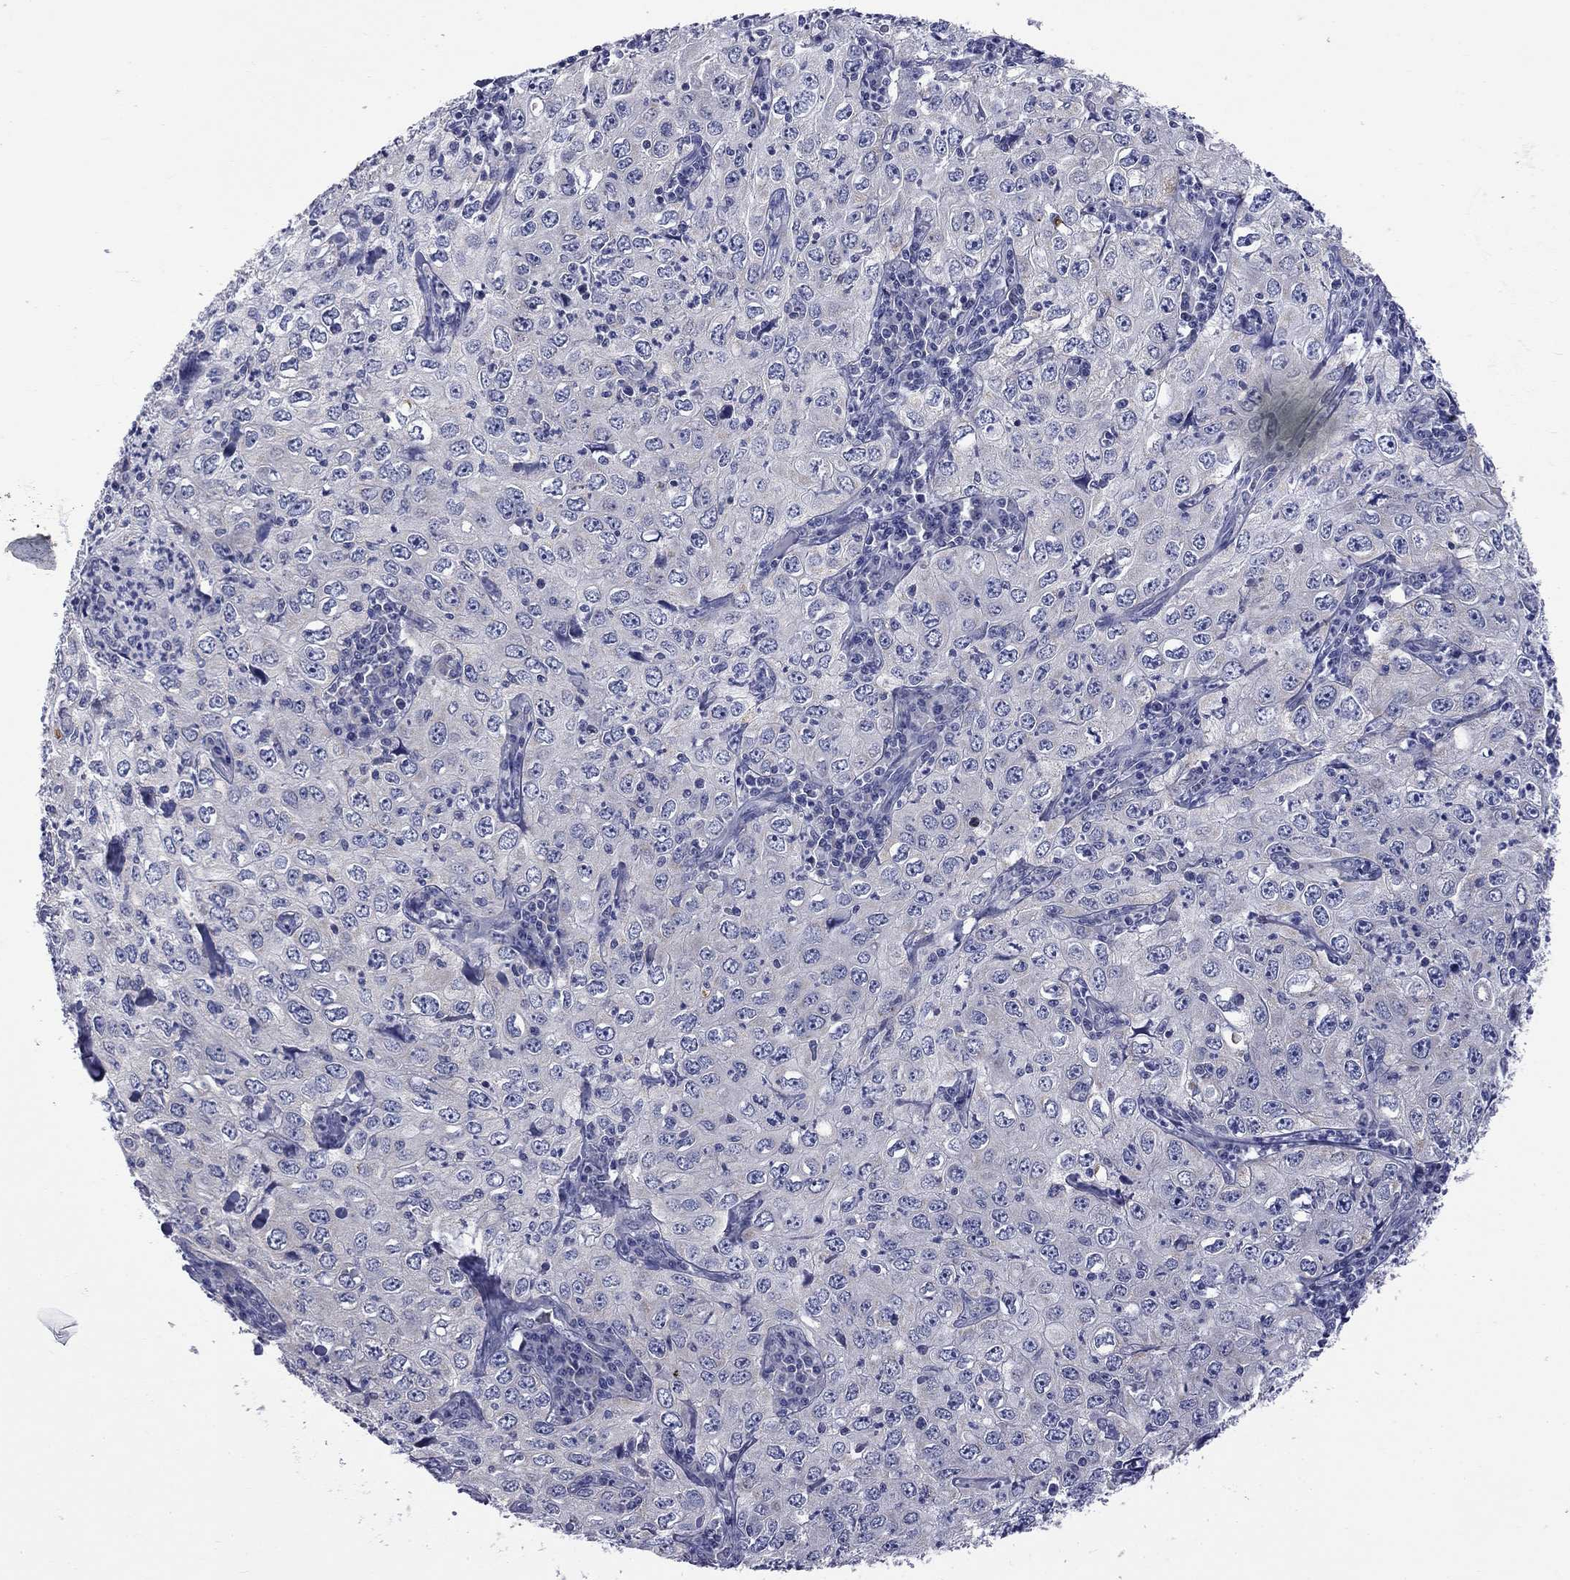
{"staining": {"intensity": "negative", "quantity": "none", "location": "none"}, "tissue": "cervical cancer", "cell_type": "Tumor cells", "image_type": "cancer", "snomed": [{"axis": "morphology", "description": "Squamous cell carcinoma, NOS"}, {"axis": "topography", "description": "Cervix"}], "caption": "Squamous cell carcinoma (cervical) stained for a protein using immunohistochemistry displays no positivity tumor cells.", "gene": "ABCB4", "patient": {"sex": "female", "age": 24}}